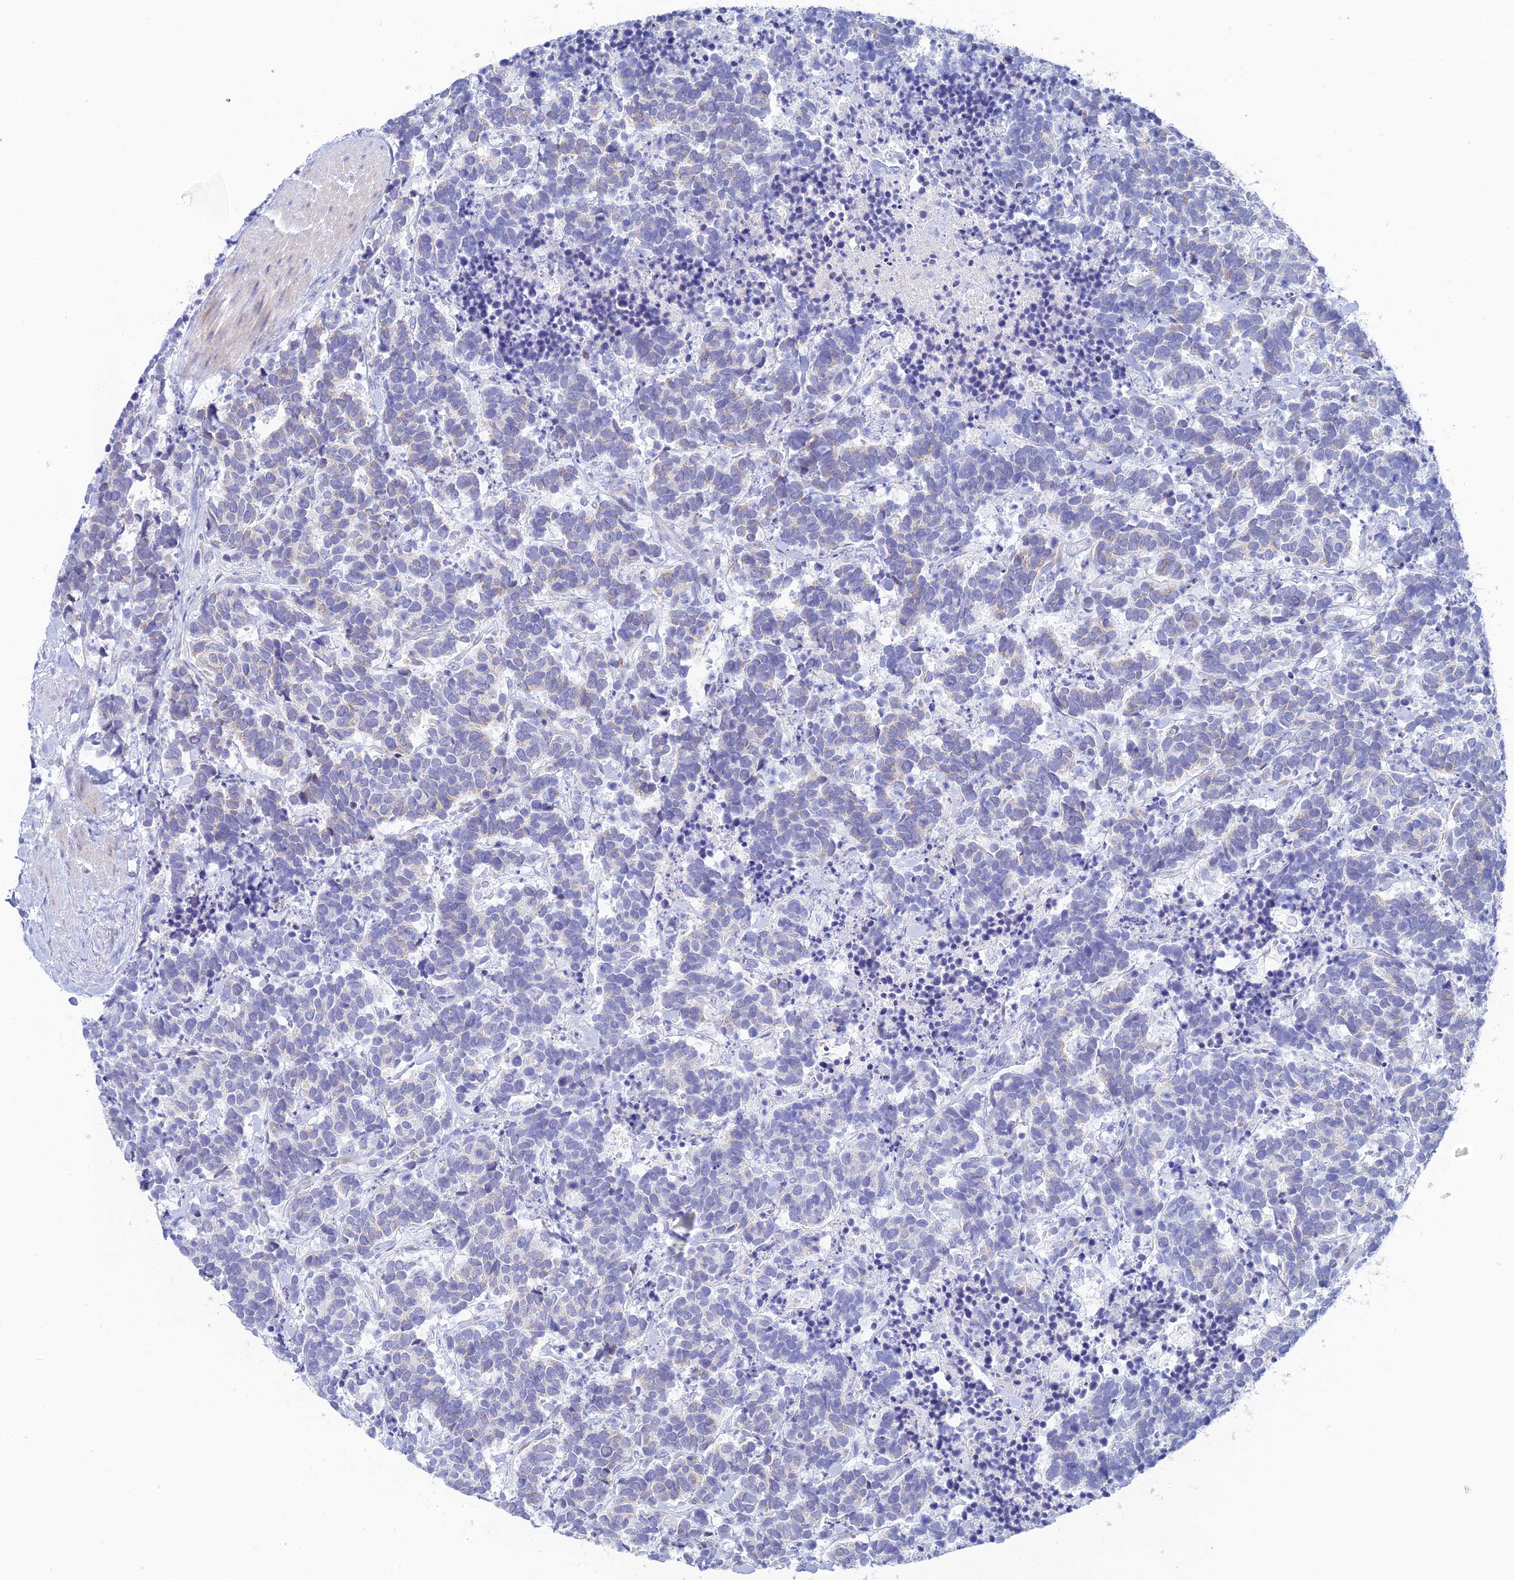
{"staining": {"intensity": "negative", "quantity": "none", "location": "none"}, "tissue": "carcinoid", "cell_type": "Tumor cells", "image_type": "cancer", "snomed": [{"axis": "morphology", "description": "Carcinoma, NOS"}, {"axis": "morphology", "description": "Carcinoid, malignant, NOS"}, {"axis": "topography", "description": "Prostate"}], "caption": "Tumor cells show no significant expression in carcinoma.", "gene": "CEP152", "patient": {"sex": "male", "age": 57}}